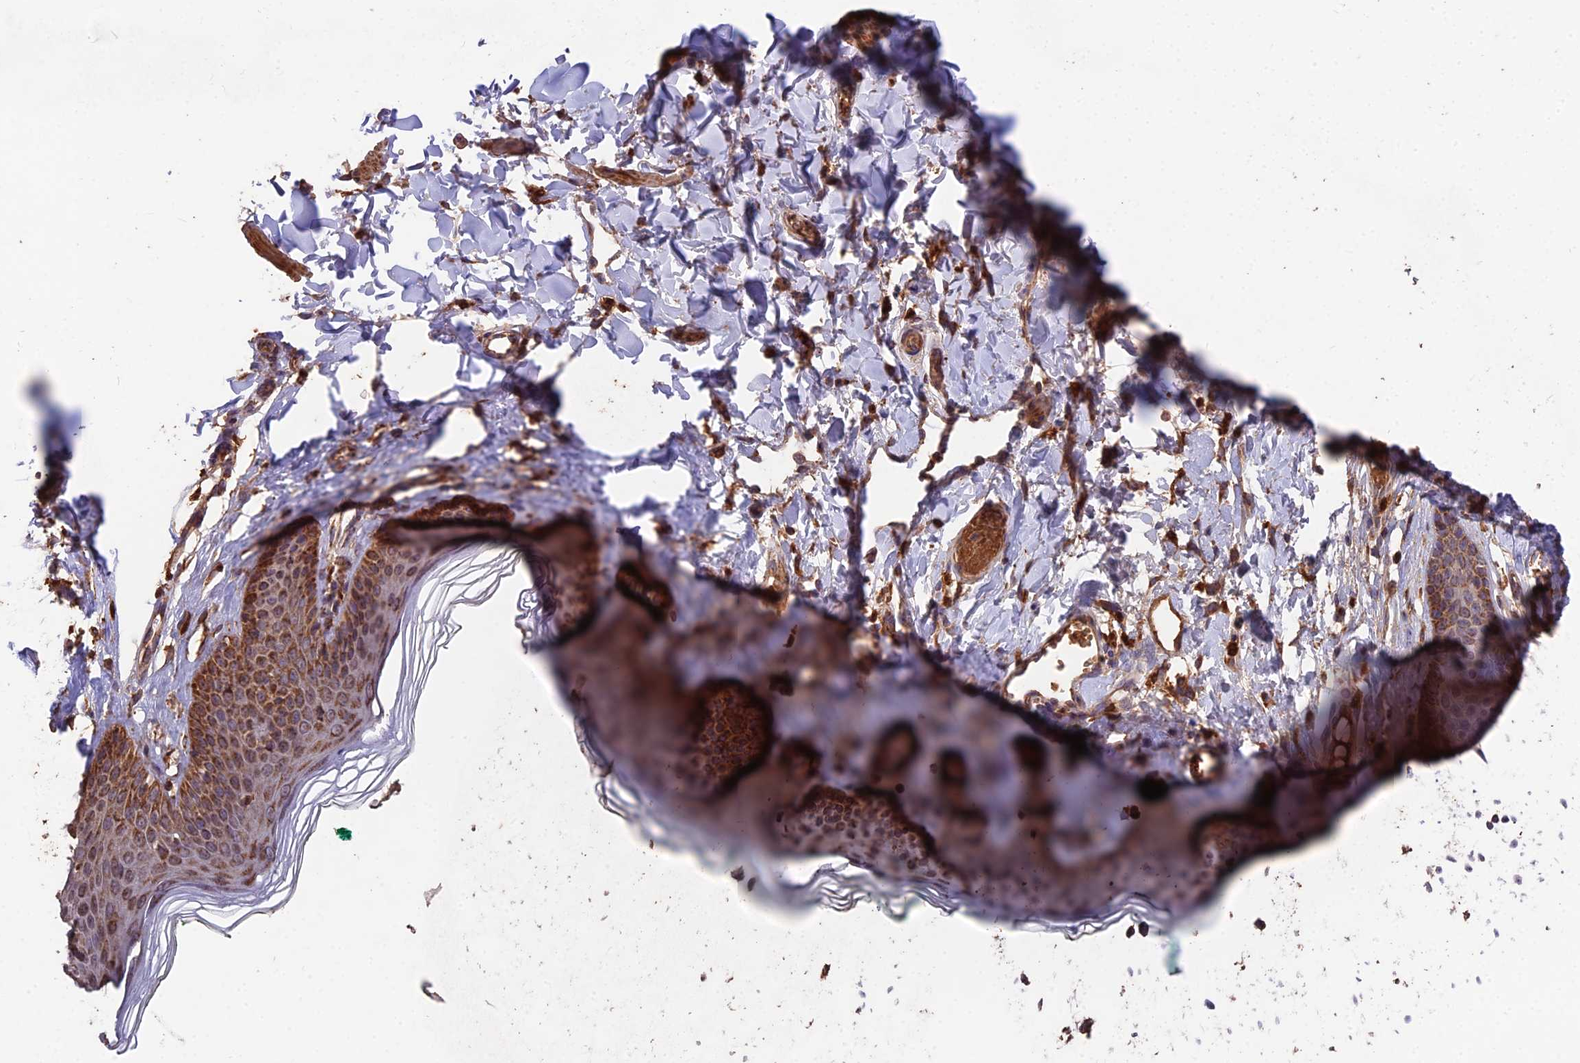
{"staining": {"intensity": "strong", "quantity": ">75%", "location": "cytoplasmic/membranous"}, "tissue": "skin", "cell_type": "Epidermal cells", "image_type": "normal", "snomed": [{"axis": "morphology", "description": "Normal tissue, NOS"}, {"axis": "morphology", "description": "Squamous cell carcinoma, NOS"}, {"axis": "topography", "description": "Vulva"}], "caption": "Strong cytoplasmic/membranous expression for a protein is seen in about >75% of epidermal cells of normal skin using immunohistochemistry.", "gene": "IFT22", "patient": {"sex": "female", "age": 85}}